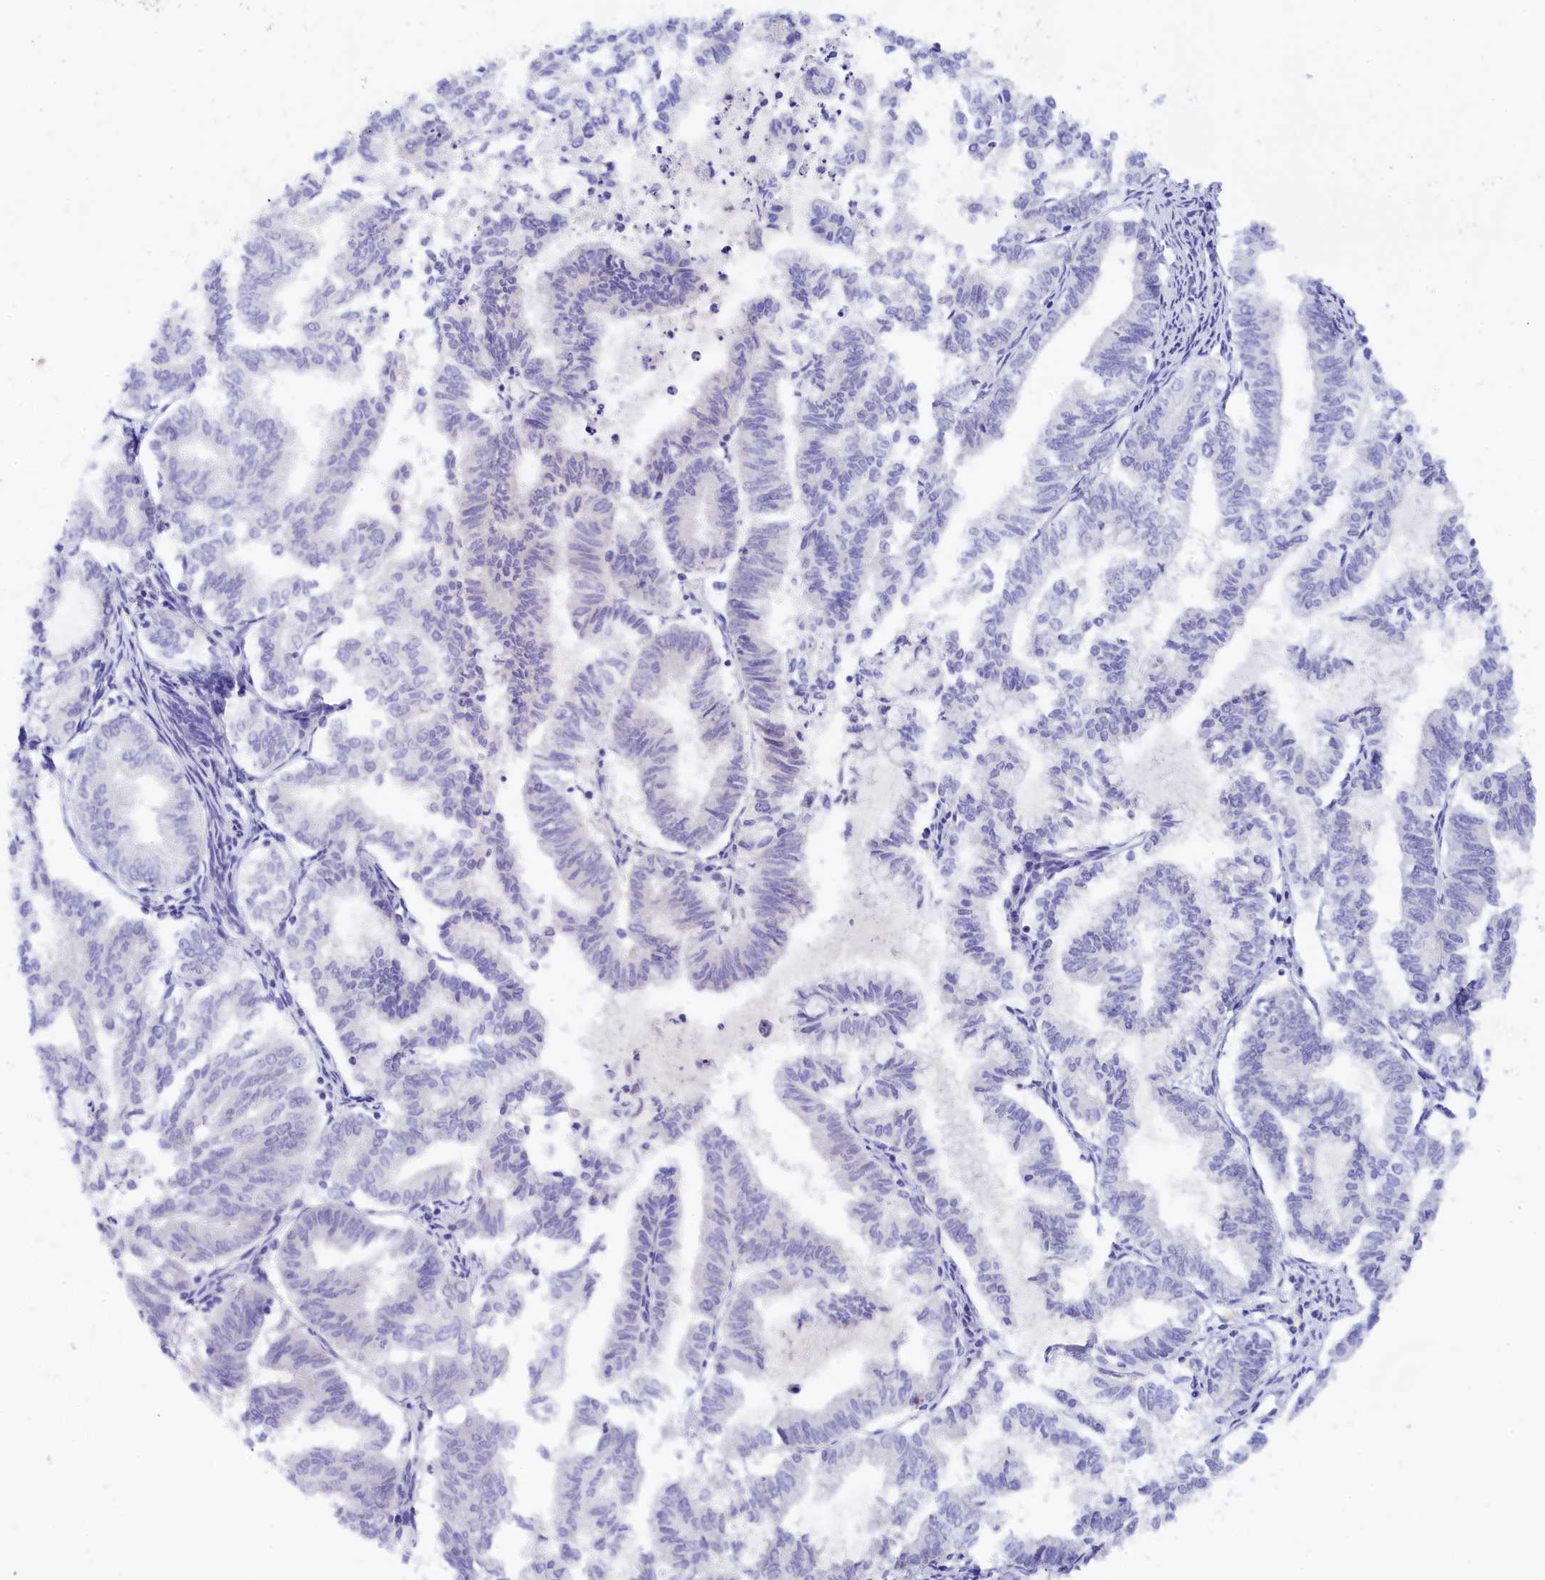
{"staining": {"intensity": "negative", "quantity": "none", "location": "none"}, "tissue": "endometrial cancer", "cell_type": "Tumor cells", "image_type": "cancer", "snomed": [{"axis": "morphology", "description": "Adenocarcinoma, NOS"}, {"axis": "topography", "description": "Endometrium"}], "caption": "A high-resolution micrograph shows immunohistochemistry staining of endometrial adenocarcinoma, which exhibits no significant staining in tumor cells.", "gene": "TRIM10", "patient": {"sex": "female", "age": 79}}